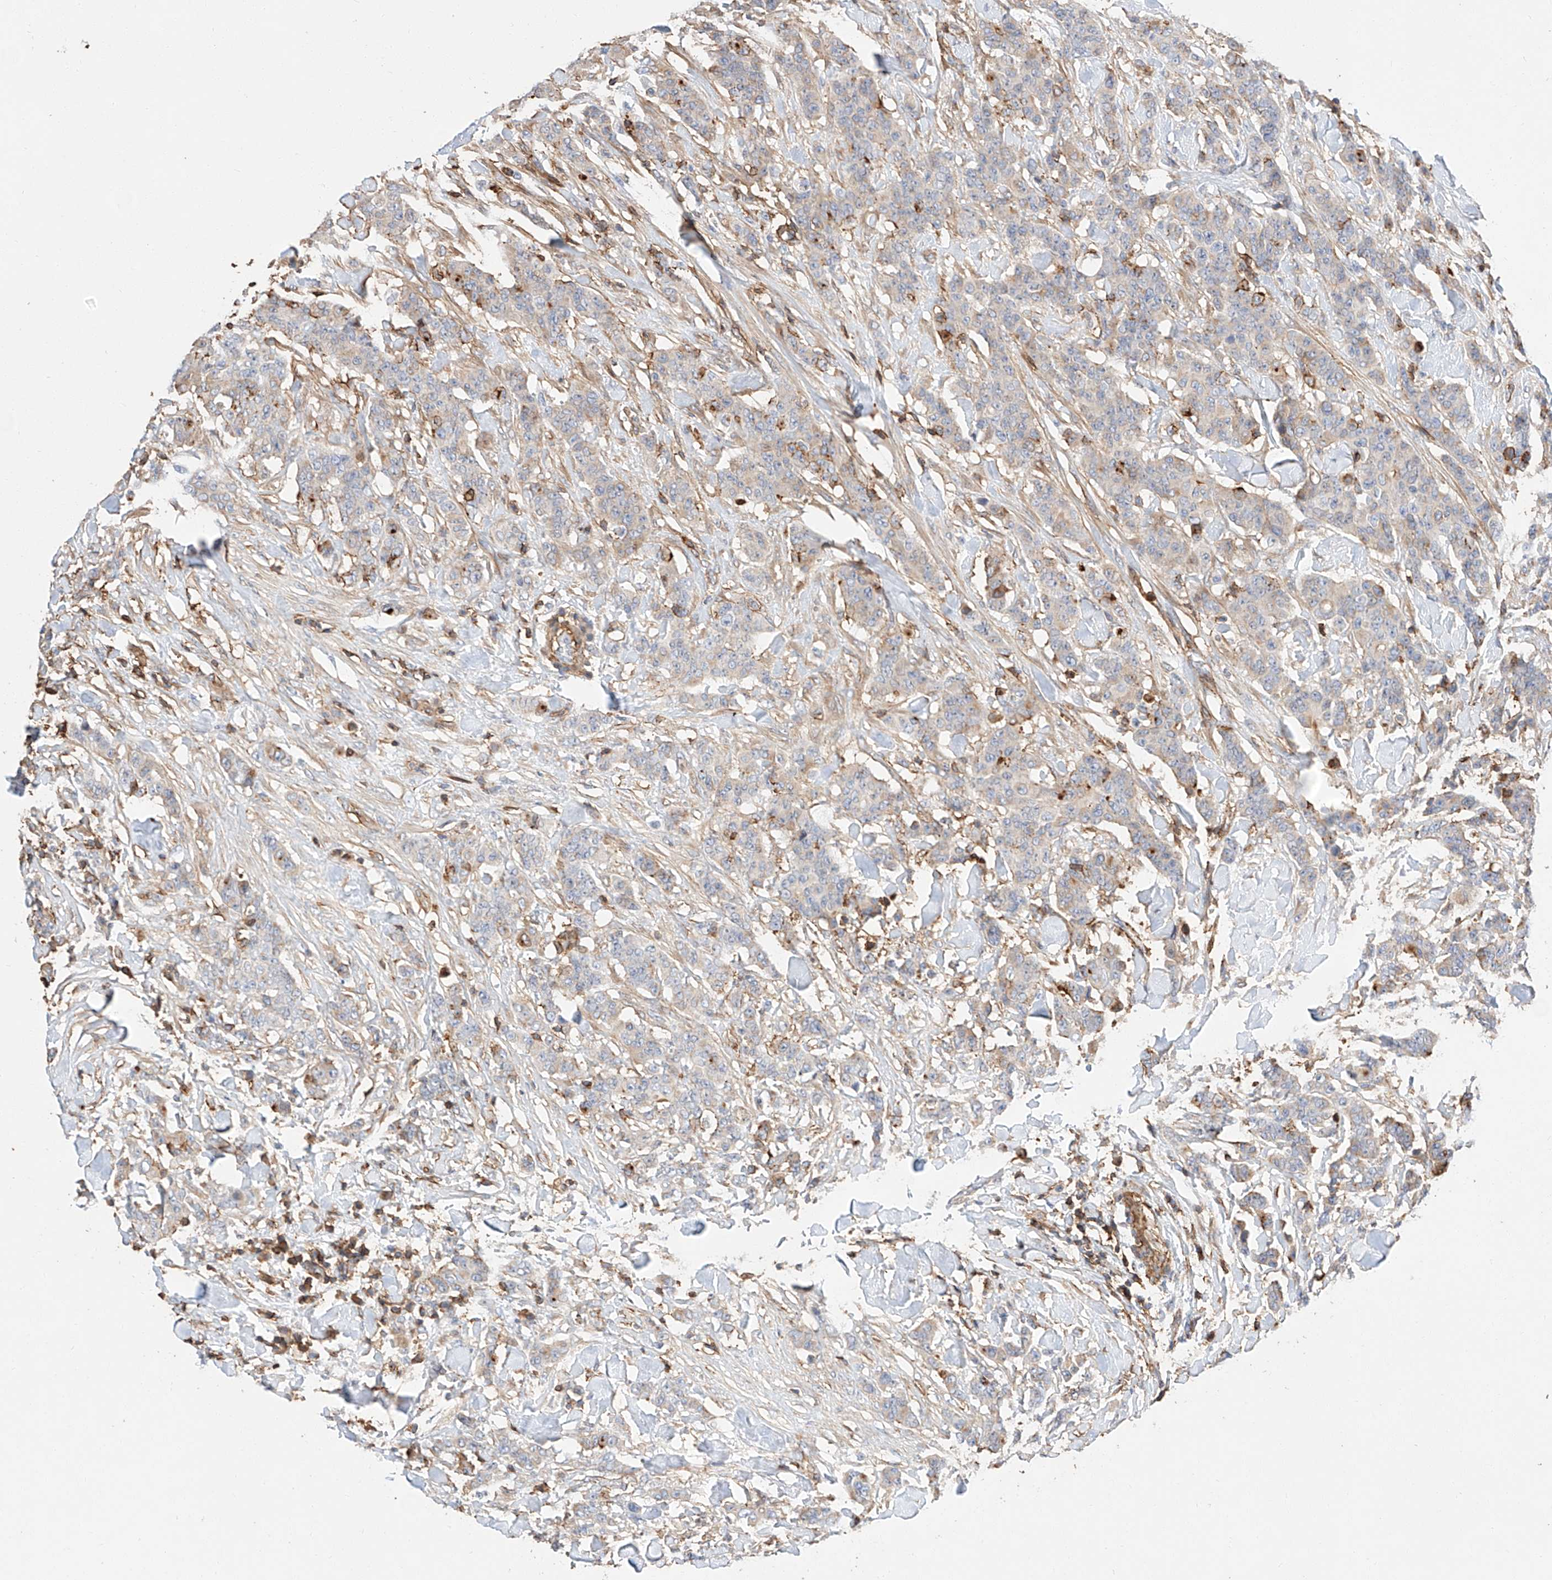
{"staining": {"intensity": "negative", "quantity": "none", "location": "none"}, "tissue": "breast cancer", "cell_type": "Tumor cells", "image_type": "cancer", "snomed": [{"axis": "morphology", "description": "Duct carcinoma"}, {"axis": "topography", "description": "Breast"}], "caption": "Immunohistochemistry histopathology image of neoplastic tissue: breast cancer stained with DAB (3,3'-diaminobenzidine) exhibits no significant protein positivity in tumor cells.", "gene": "WFS1", "patient": {"sex": "female", "age": 40}}